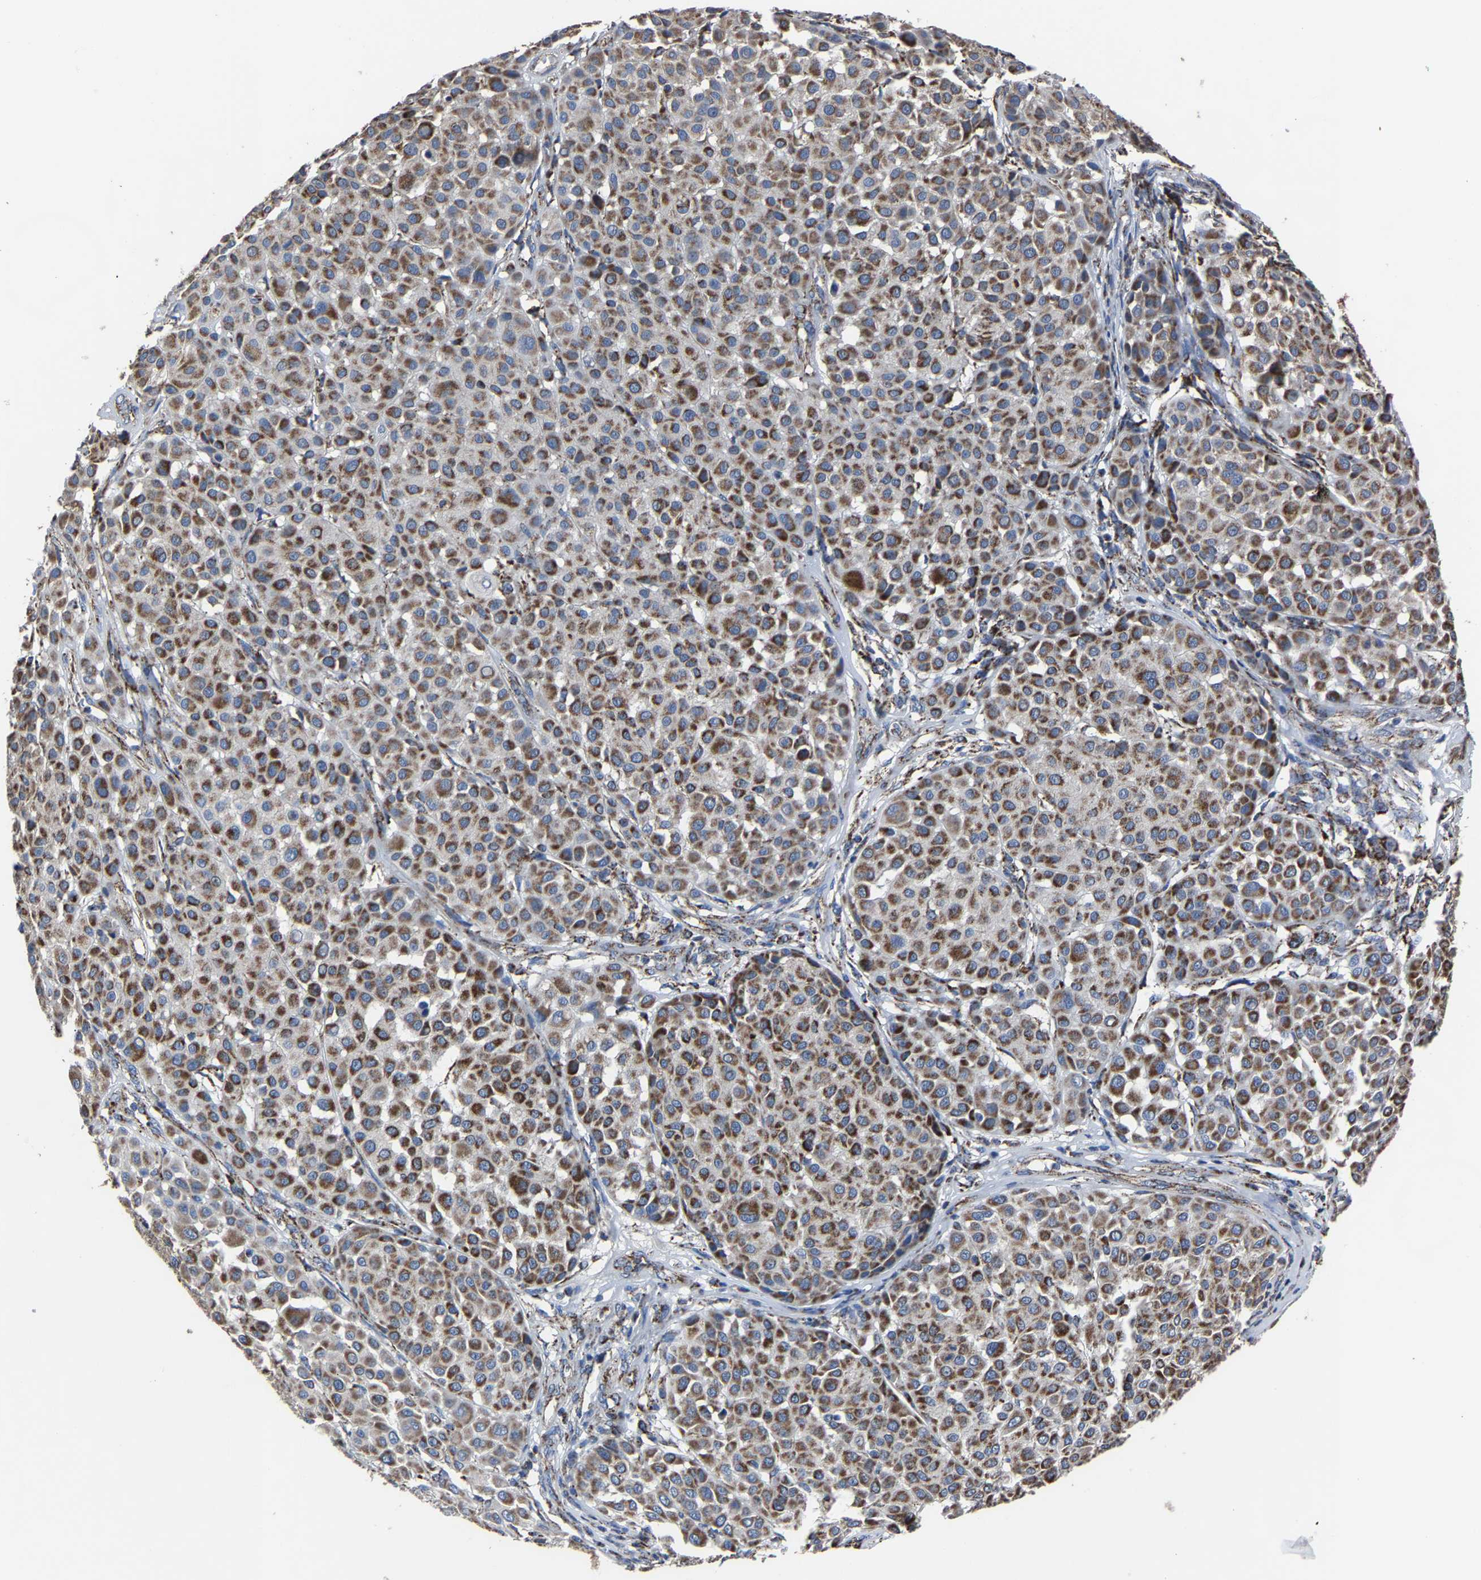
{"staining": {"intensity": "strong", "quantity": ">75%", "location": "cytoplasmic/membranous"}, "tissue": "melanoma", "cell_type": "Tumor cells", "image_type": "cancer", "snomed": [{"axis": "morphology", "description": "Malignant melanoma, Metastatic site"}, {"axis": "topography", "description": "Soft tissue"}], "caption": "A brown stain labels strong cytoplasmic/membranous expression of a protein in malignant melanoma (metastatic site) tumor cells.", "gene": "NDUFV3", "patient": {"sex": "male", "age": 41}}